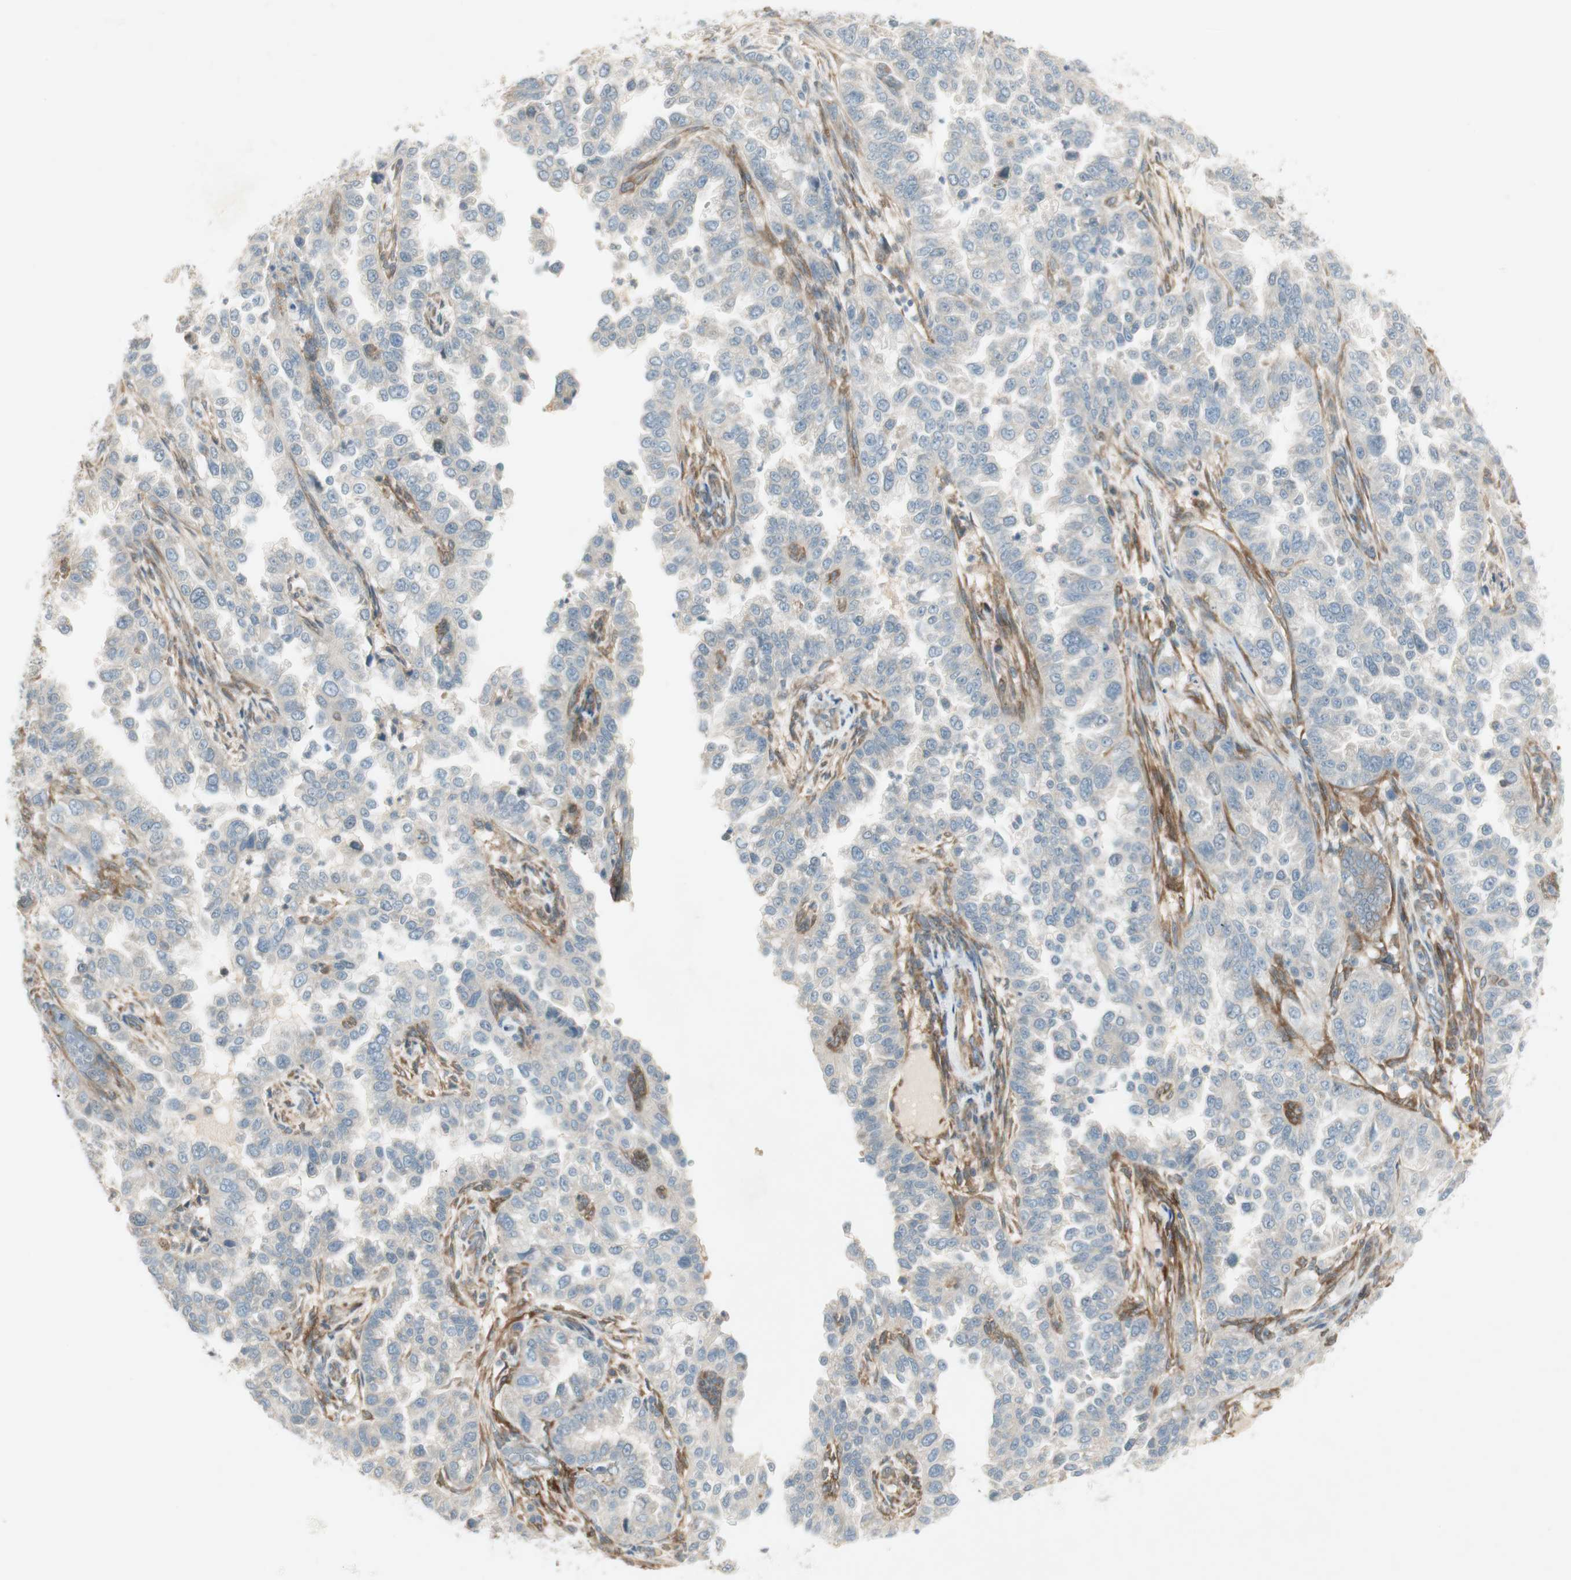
{"staining": {"intensity": "negative", "quantity": "none", "location": "none"}, "tissue": "endometrial cancer", "cell_type": "Tumor cells", "image_type": "cancer", "snomed": [{"axis": "morphology", "description": "Adenocarcinoma, NOS"}, {"axis": "topography", "description": "Endometrium"}], "caption": "Histopathology image shows no significant protein positivity in tumor cells of endometrial adenocarcinoma.", "gene": "STON1-GTF2A1L", "patient": {"sex": "female", "age": 85}}